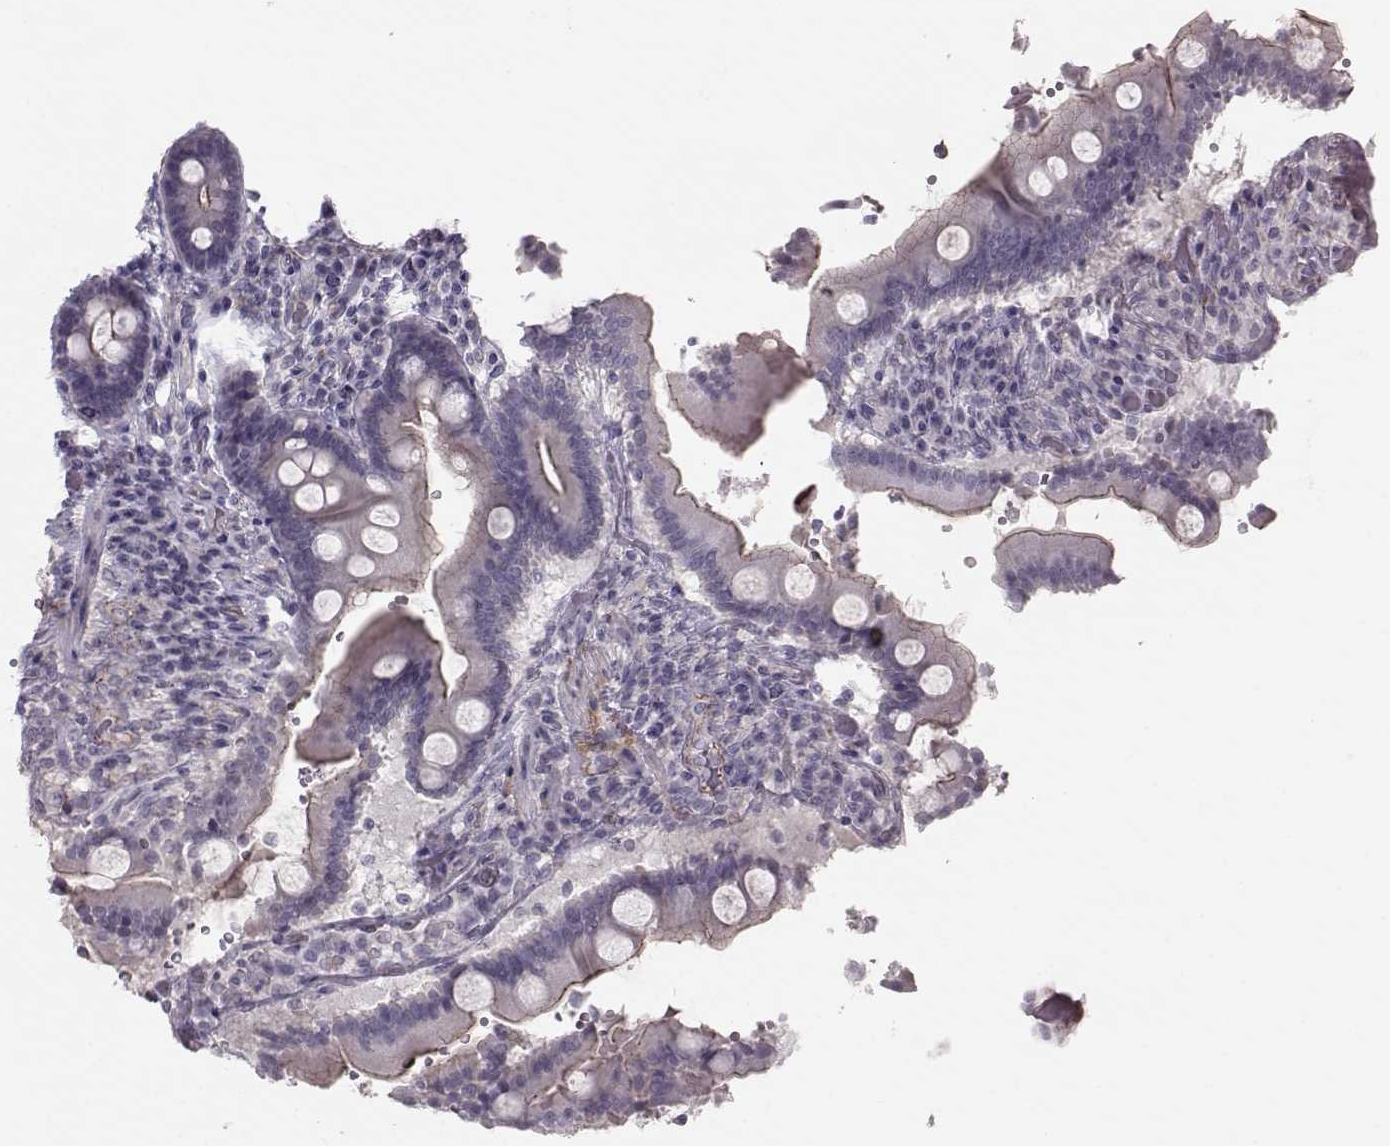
{"staining": {"intensity": "moderate", "quantity": "<25%", "location": "cytoplasmic/membranous"}, "tissue": "duodenum", "cell_type": "Glandular cells", "image_type": "normal", "snomed": [{"axis": "morphology", "description": "Normal tissue, NOS"}, {"axis": "topography", "description": "Duodenum"}], "caption": "Immunohistochemistry (IHC) of normal duodenum exhibits low levels of moderate cytoplasmic/membranous staining in approximately <25% of glandular cells. (DAB IHC with brightfield microscopy, high magnification).", "gene": "MAST1", "patient": {"sex": "female", "age": 62}}